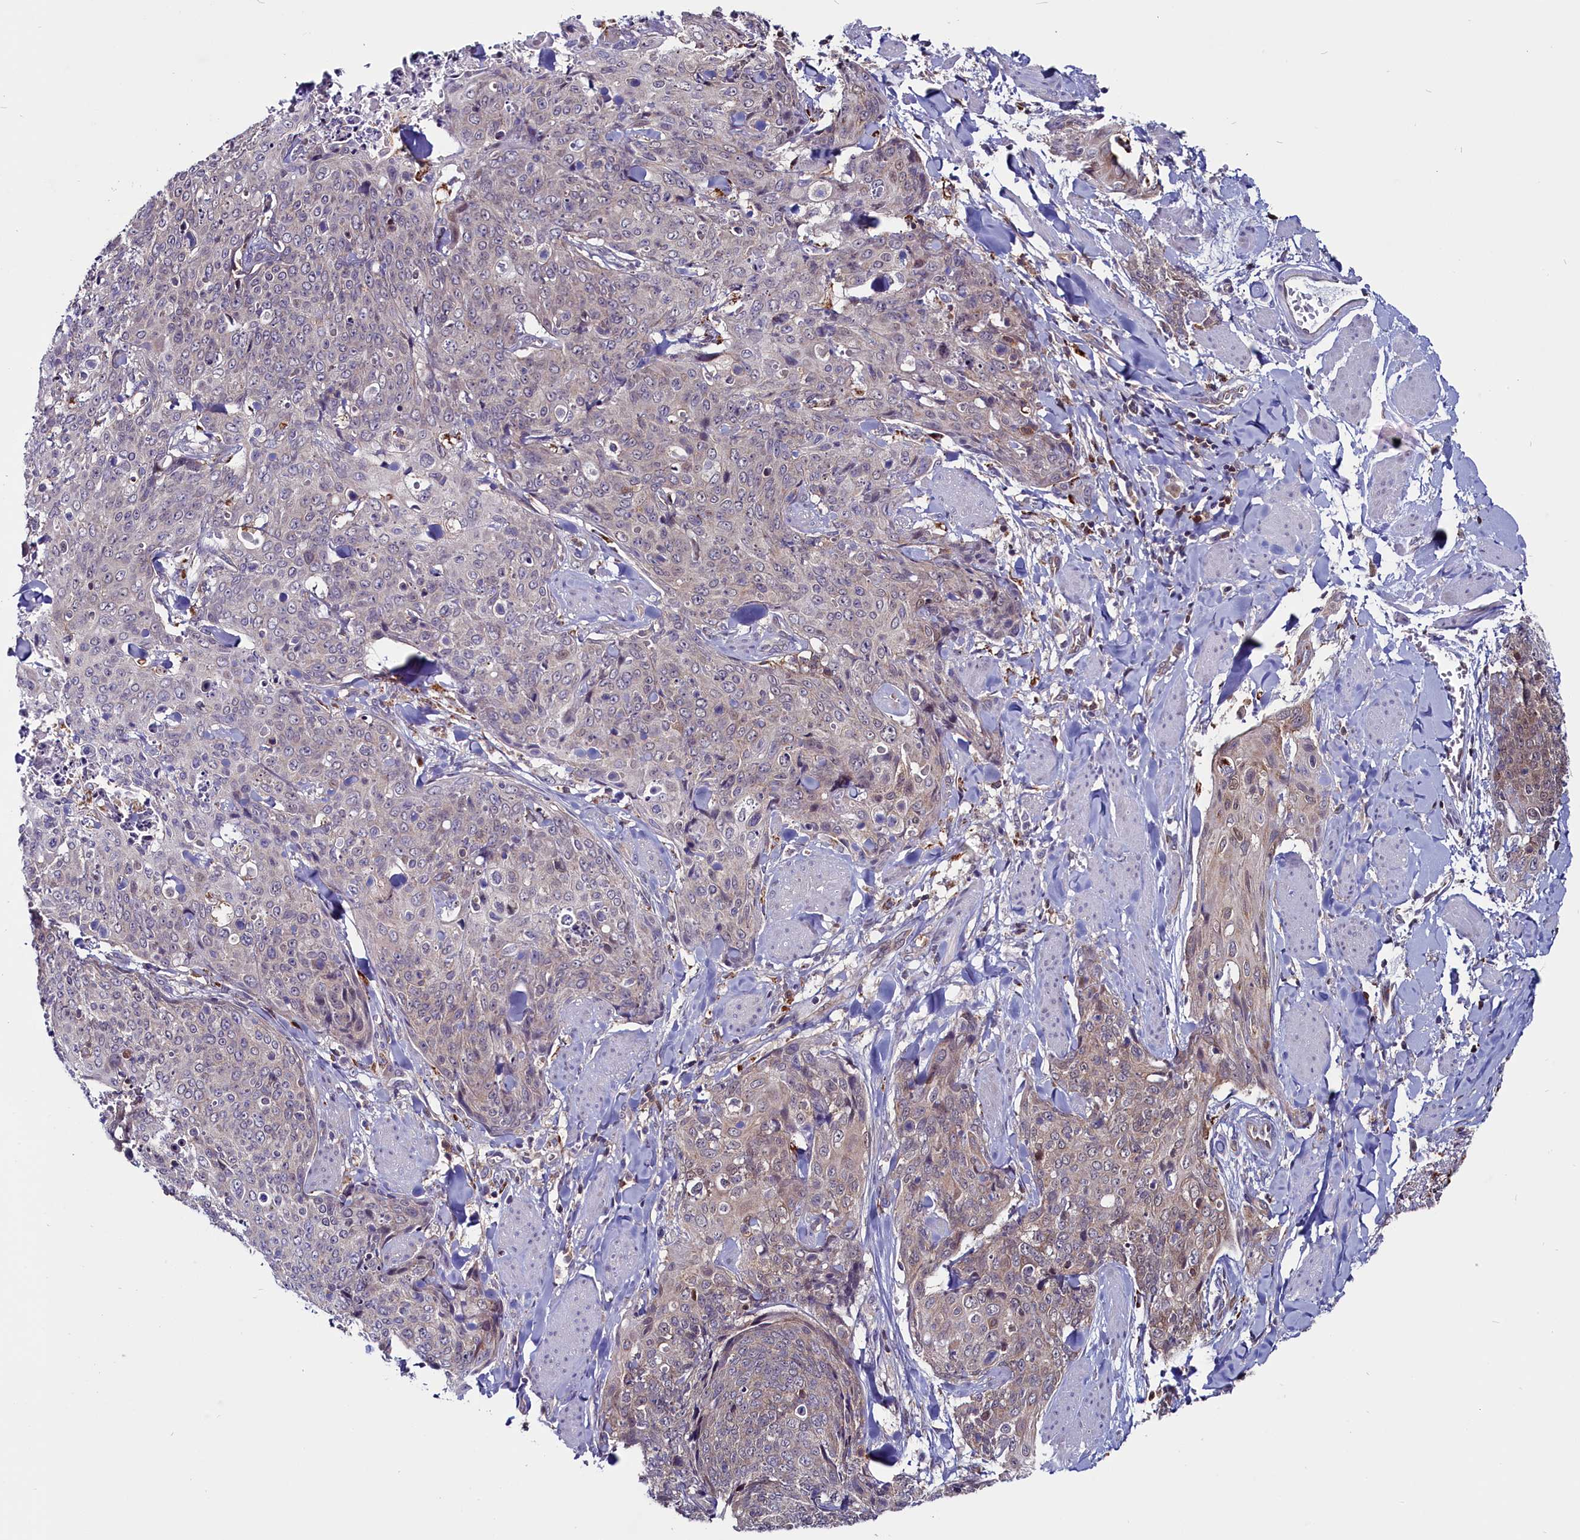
{"staining": {"intensity": "weak", "quantity": "25%-75%", "location": "cytoplasmic/membranous"}, "tissue": "skin cancer", "cell_type": "Tumor cells", "image_type": "cancer", "snomed": [{"axis": "morphology", "description": "Squamous cell carcinoma, NOS"}, {"axis": "topography", "description": "Skin"}, {"axis": "topography", "description": "Vulva"}], "caption": "Skin cancer was stained to show a protein in brown. There is low levels of weak cytoplasmic/membranous expression in approximately 25%-75% of tumor cells. Using DAB (brown) and hematoxylin (blue) stains, captured at high magnification using brightfield microscopy.", "gene": "CIAPIN1", "patient": {"sex": "female", "age": 85}}